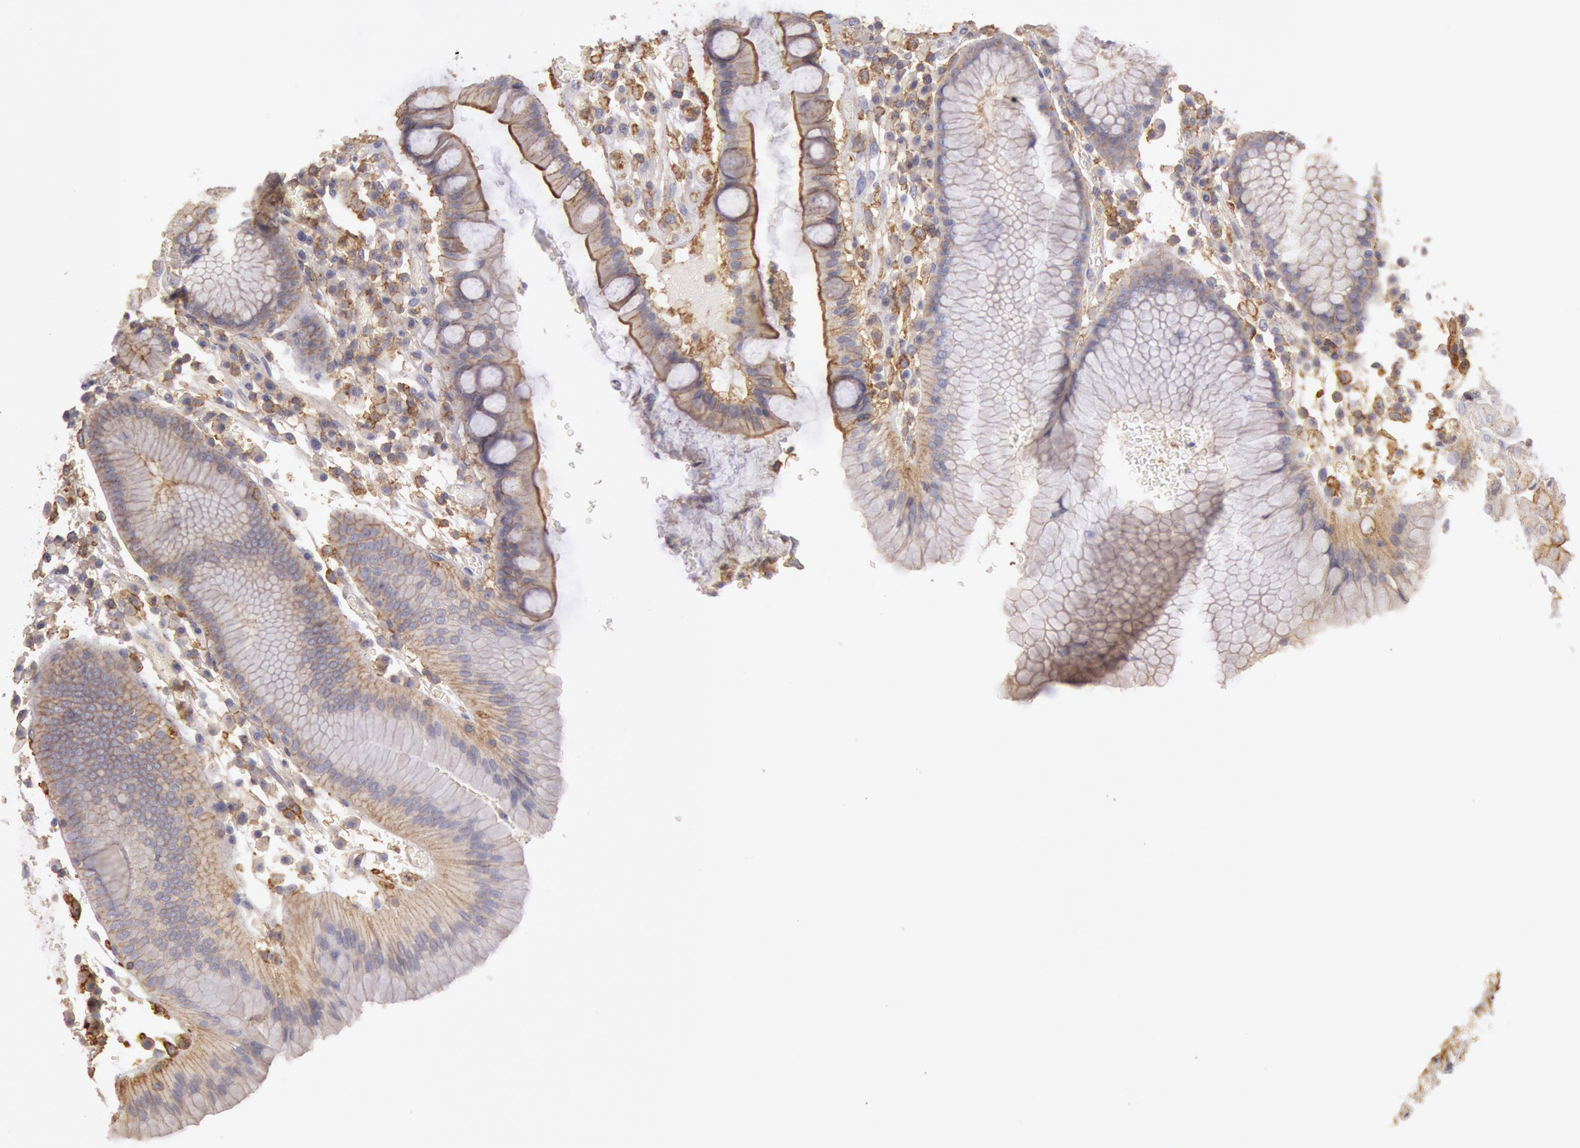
{"staining": {"intensity": "weak", "quantity": ">75%", "location": "cytoplasmic/membranous"}, "tissue": "stomach", "cell_type": "Glandular cells", "image_type": "normal", "snomed": [{"axis": "morphology", "description": "Normal tissue, NOS"}, {"axis": "topography", "description": "Stomach, lower"}], "caption": "A low amount of weak cytoplasmic/membranous staining is seen in about >75% of glandular cells in normal stomach.", "gene": "SNAP23", "patient": {"sex": "female", "age": 73}}